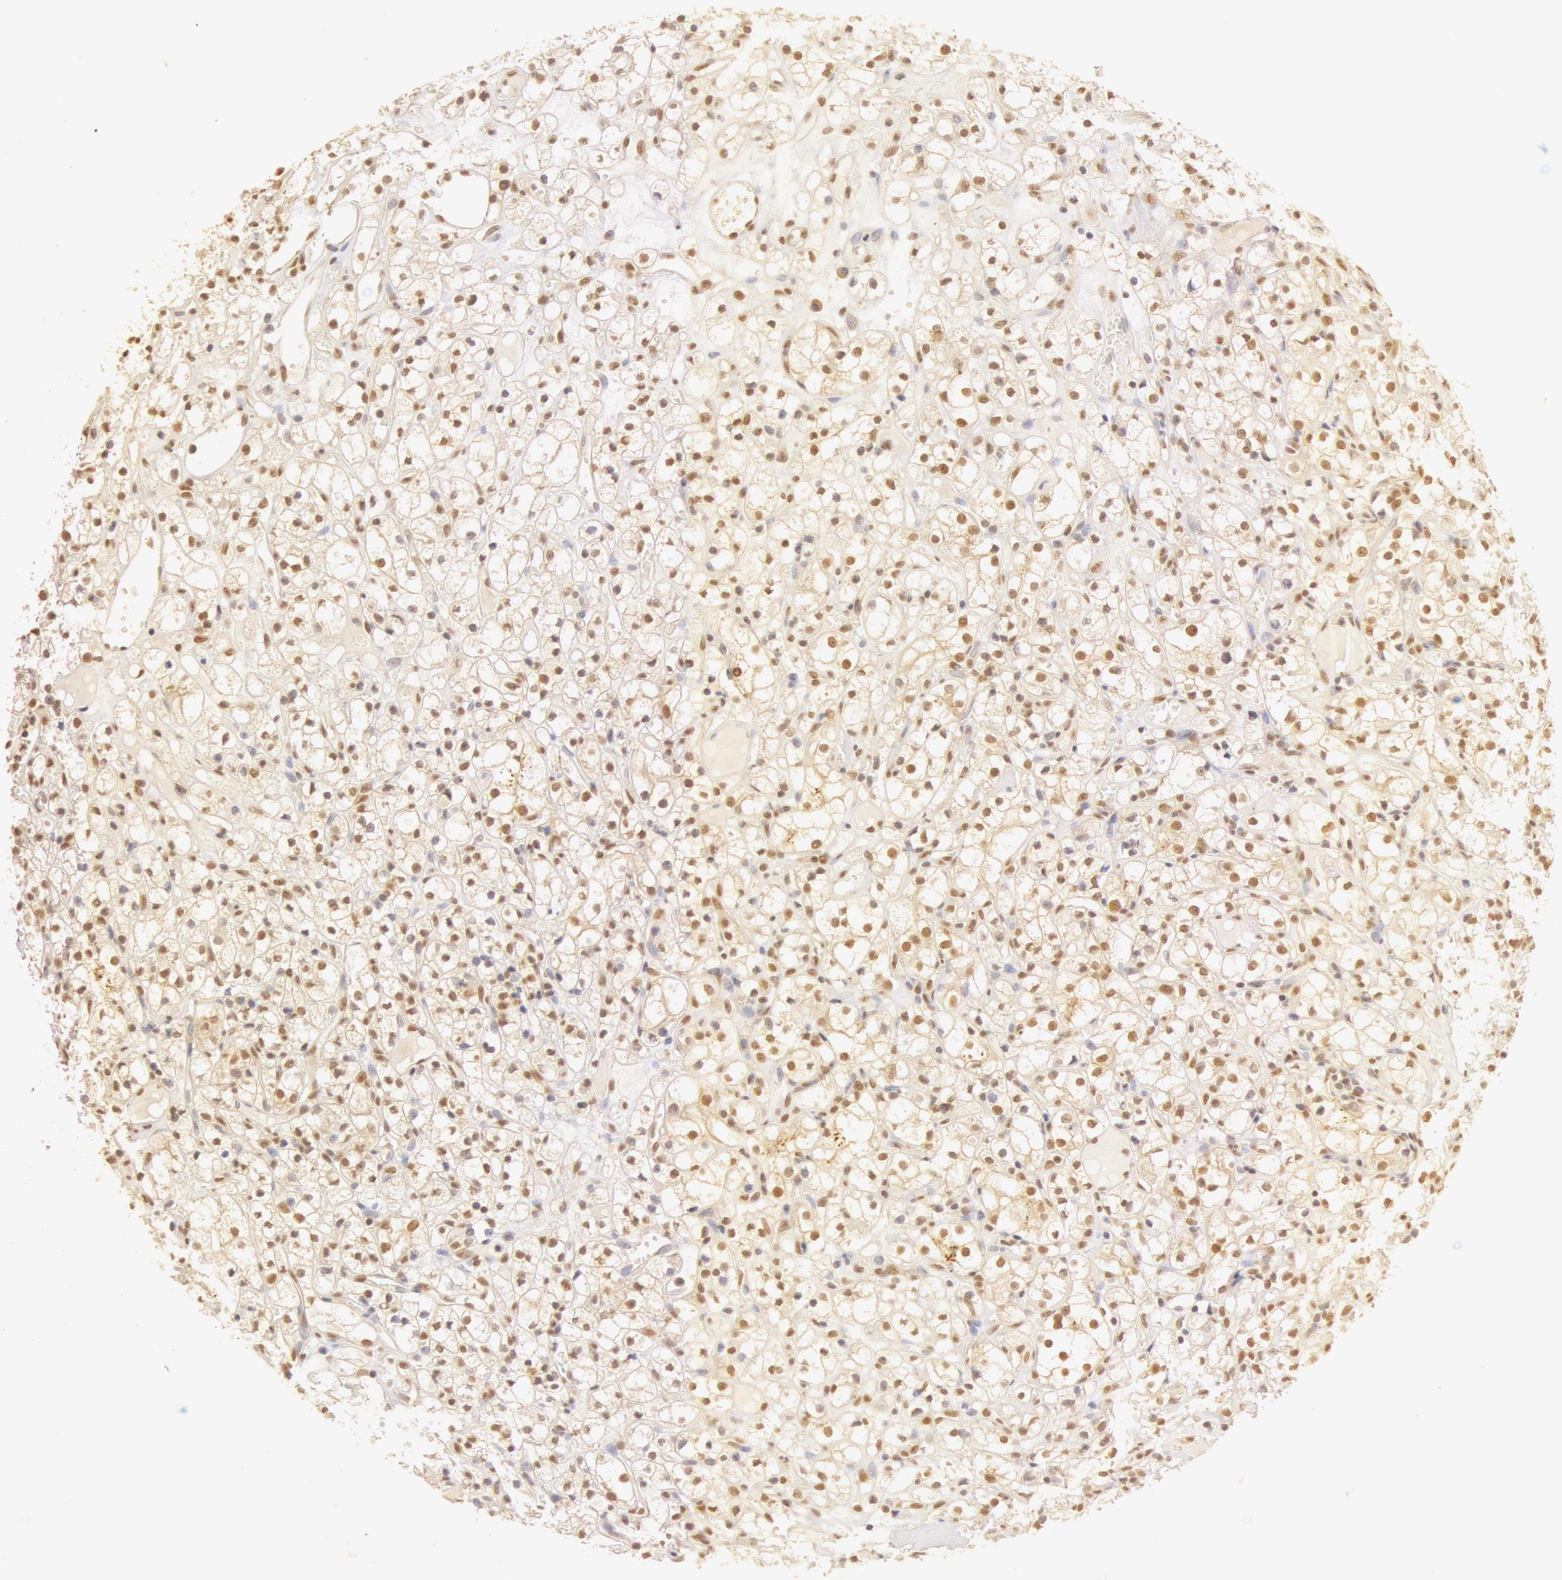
{"staining": {"intensity": "moderate", "quantity": ">75%", "location": "cytoplasmic/membranous,nuclear"}, "tissue": "renal cancer", "cell_type": "Tumor cells", "image_type": "cancer", "snomed": [{"axis": "morphology", "description": "Adenocarcinoma, NOS"}, {"axis": "topography", "description": "Kidney"}], "caption": "Protein positivity by IHC shows moderate cytoplasmic/membranous and nuclear expression in approximately >75% of tumor cells in adenocarcinoma (renal).", "gene": "SNRNP70", "patient": {"sex": "male", "age": 61}}